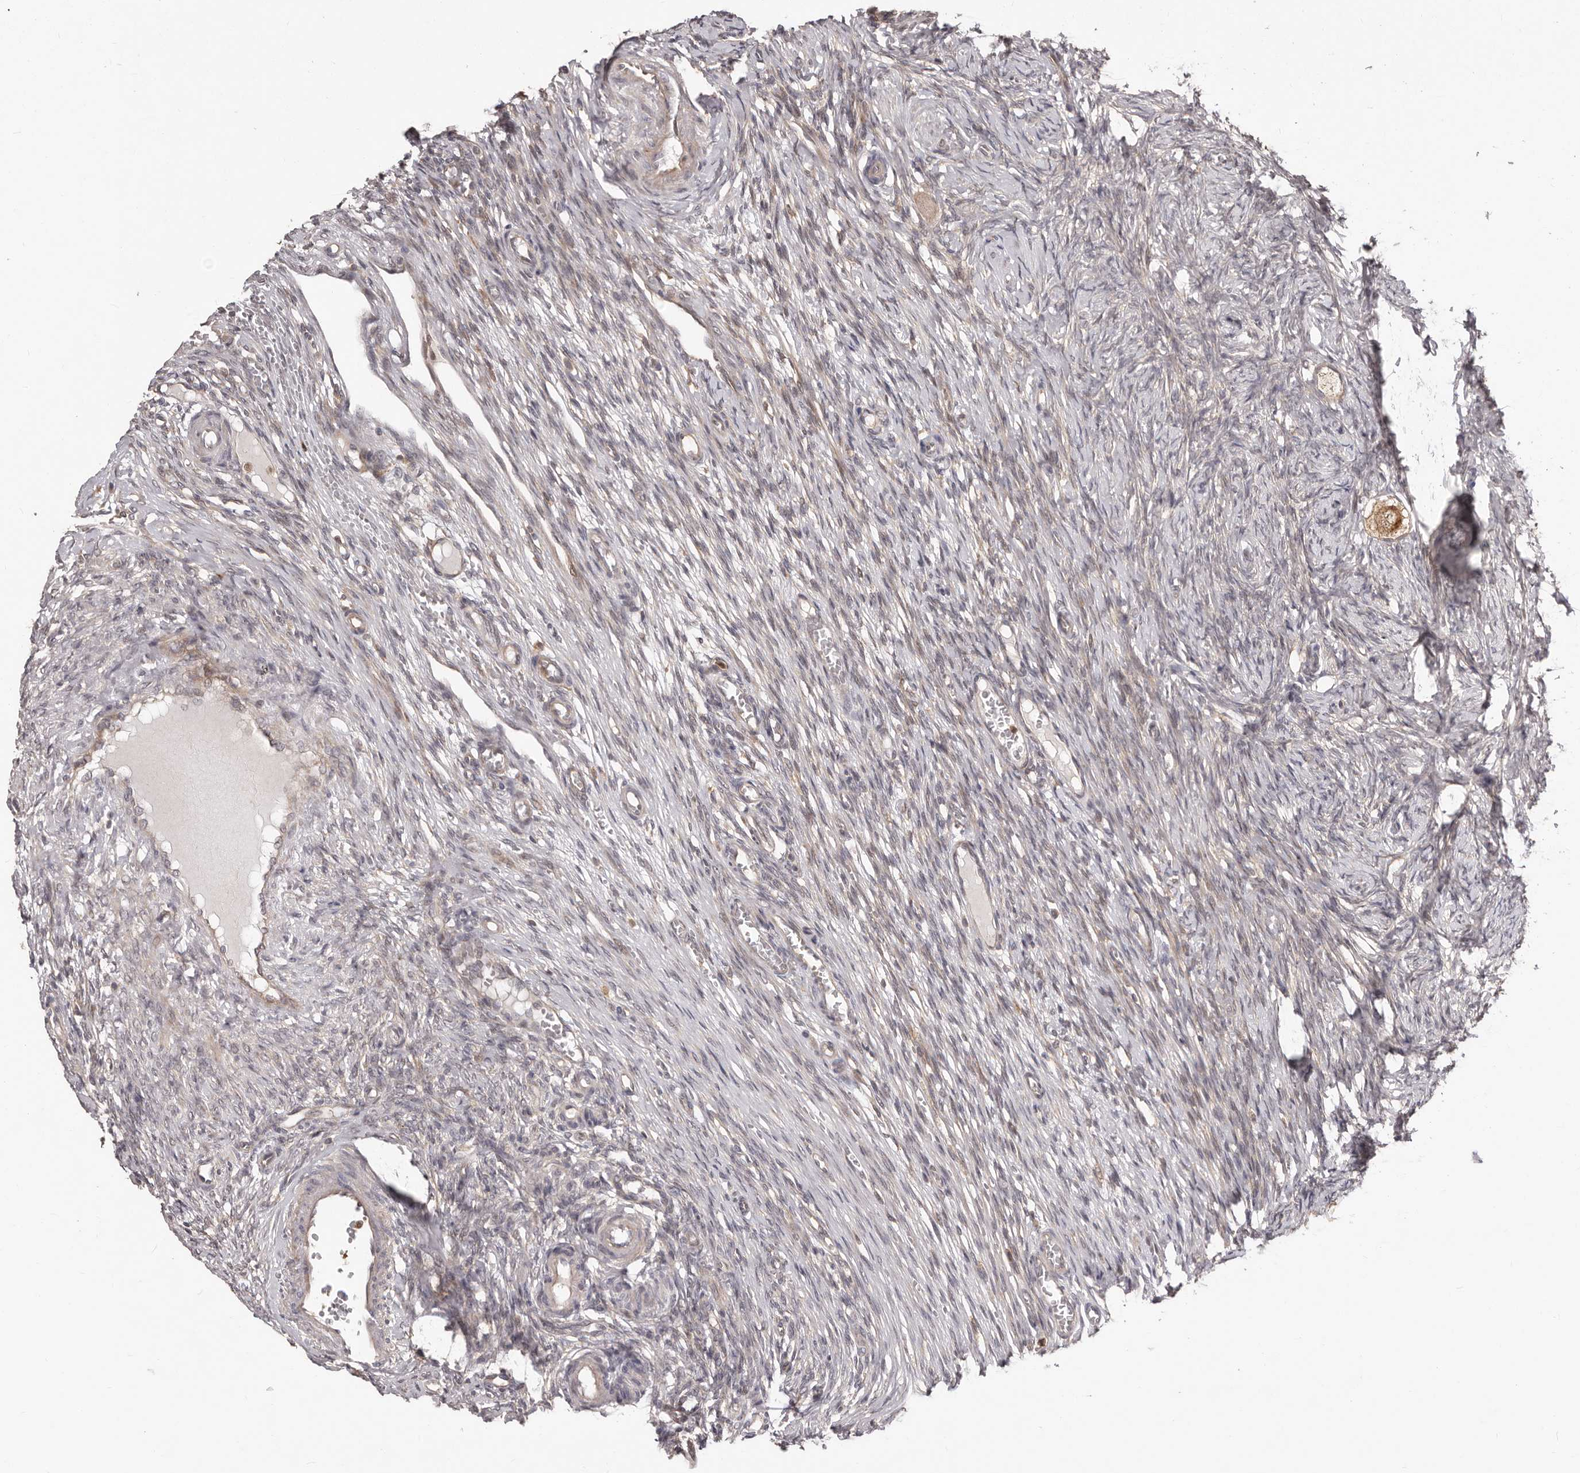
{"staining": {"intensity": "moderate", "quantity": ">75%", "location": "cytoplasmic/membranous"}, "tissue": "ovary", "cell_type": "Follicle cells", "image_type": "normal", "snomed": [{"axis": "morphology", "description": "Adenocarcinoma, NOS"}, {"axis": "topography", "description": "Endometrium"}], "caption": "Immunohistochemistry photomicrograph of unremarkable ovary: ovary stained using immunohistochemistry exhibits medium levels of moderate protein expression localized specifically in the cytoplasmic/membranous of follicle cells, appearing as a cytoplasmic/membranous brown color.", "gene": "RNF187", "patient": {"sex": "female", "age": 32}}